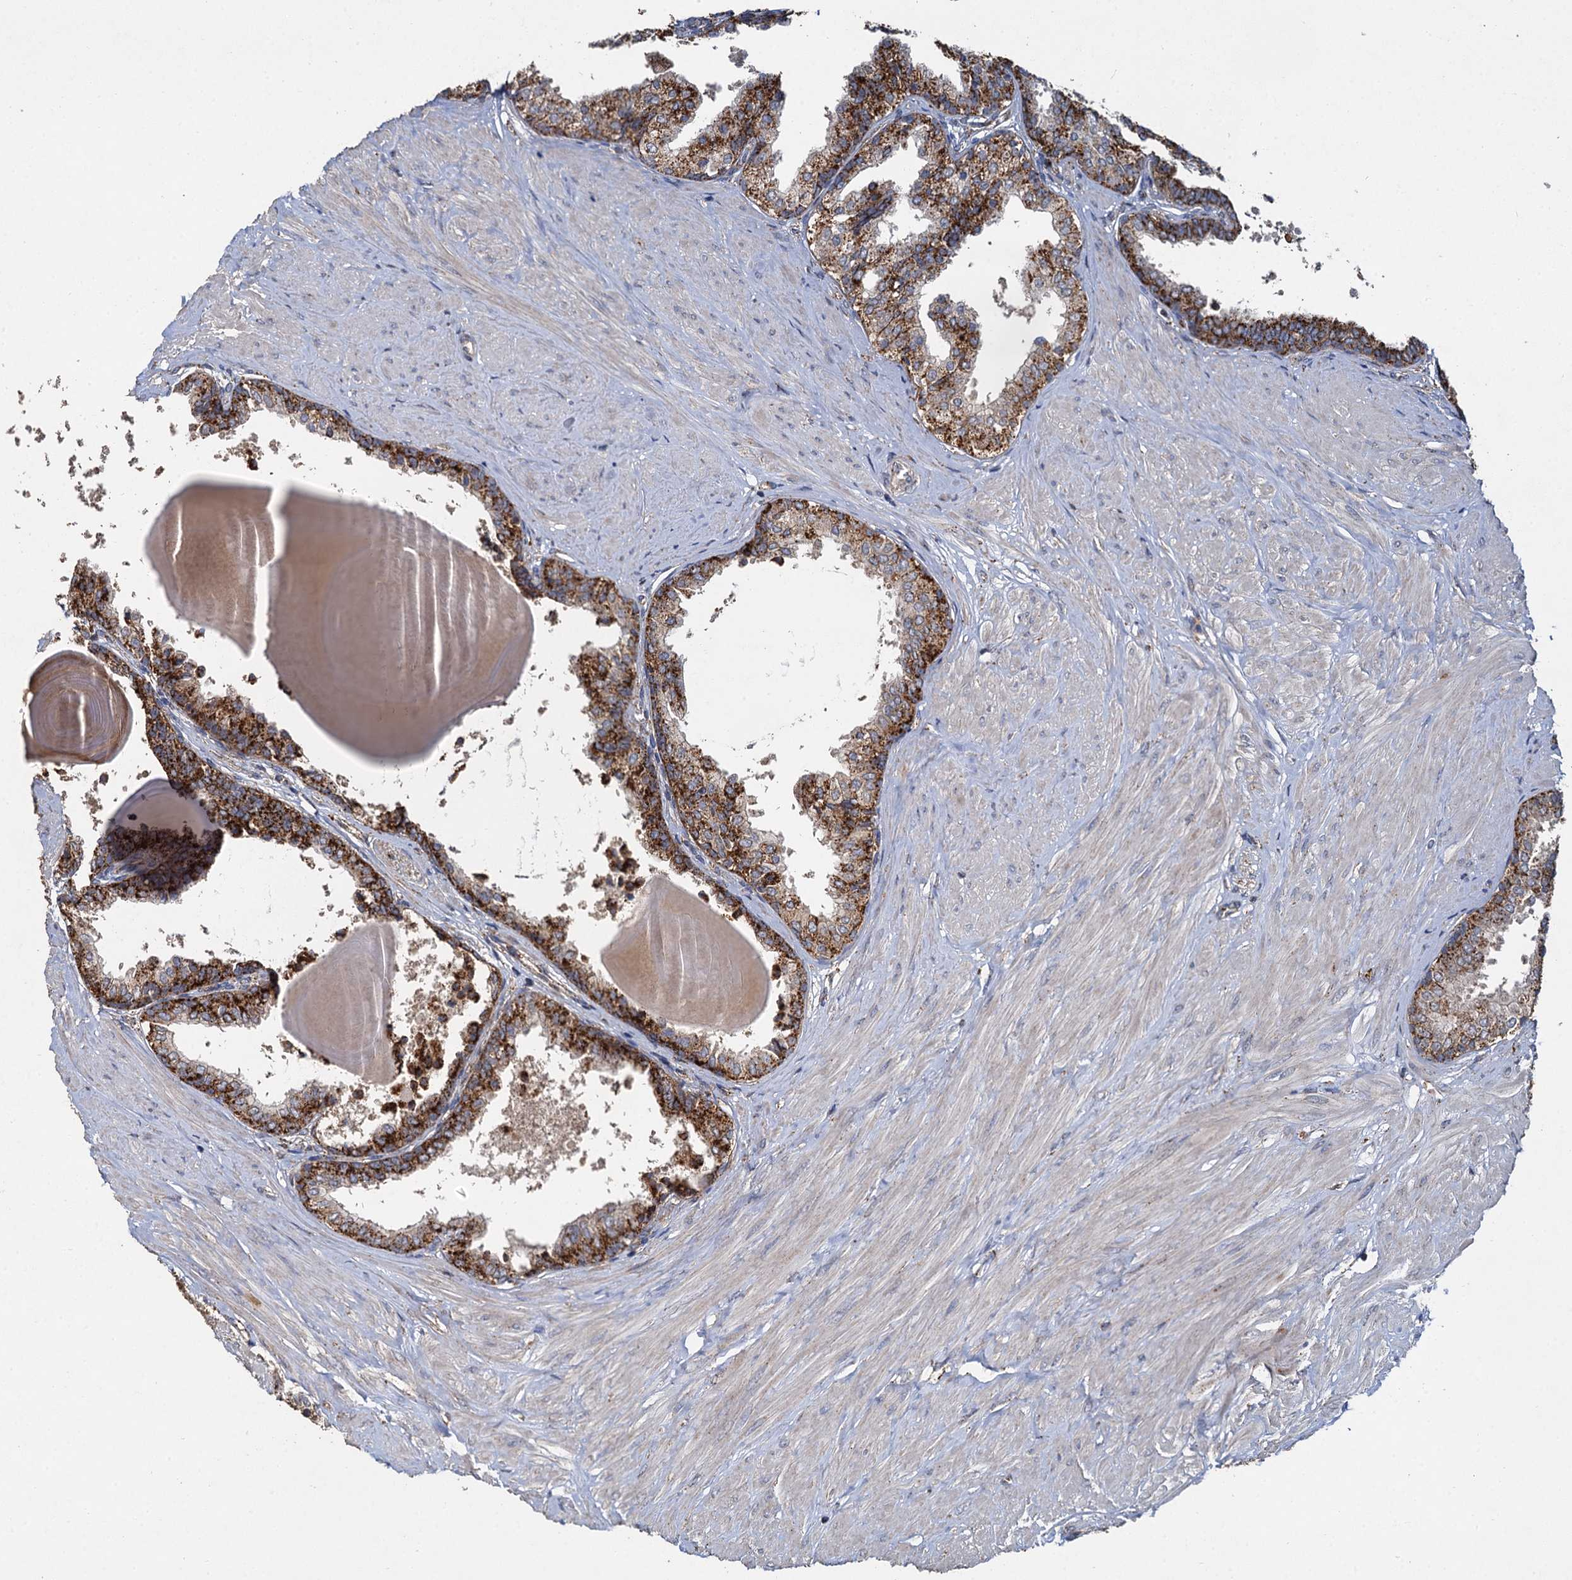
{"staining": {"intensity": "strong", "quantity": ">75%", "location": "cytoplasmic/membranous"}, "tissue": "prostate", "cell_type": "Glandular cells", "image_type": "normal", "snomed": [{"axis": "morphology", "description": "Normal tissue, NOS"}, {"axis": "topography", "description": "Prostate"}], "caption": "IHC histopathology image of benign prostate: prostate stained using IHC displays high levels of strong protein expression localized specifically in the cytoplasmic/membranous of glandular cells, appearing as a cytoplasmic/membranous brown color.", "gene": "GBA1", "patient": {"sex": "male", "age": 48}}